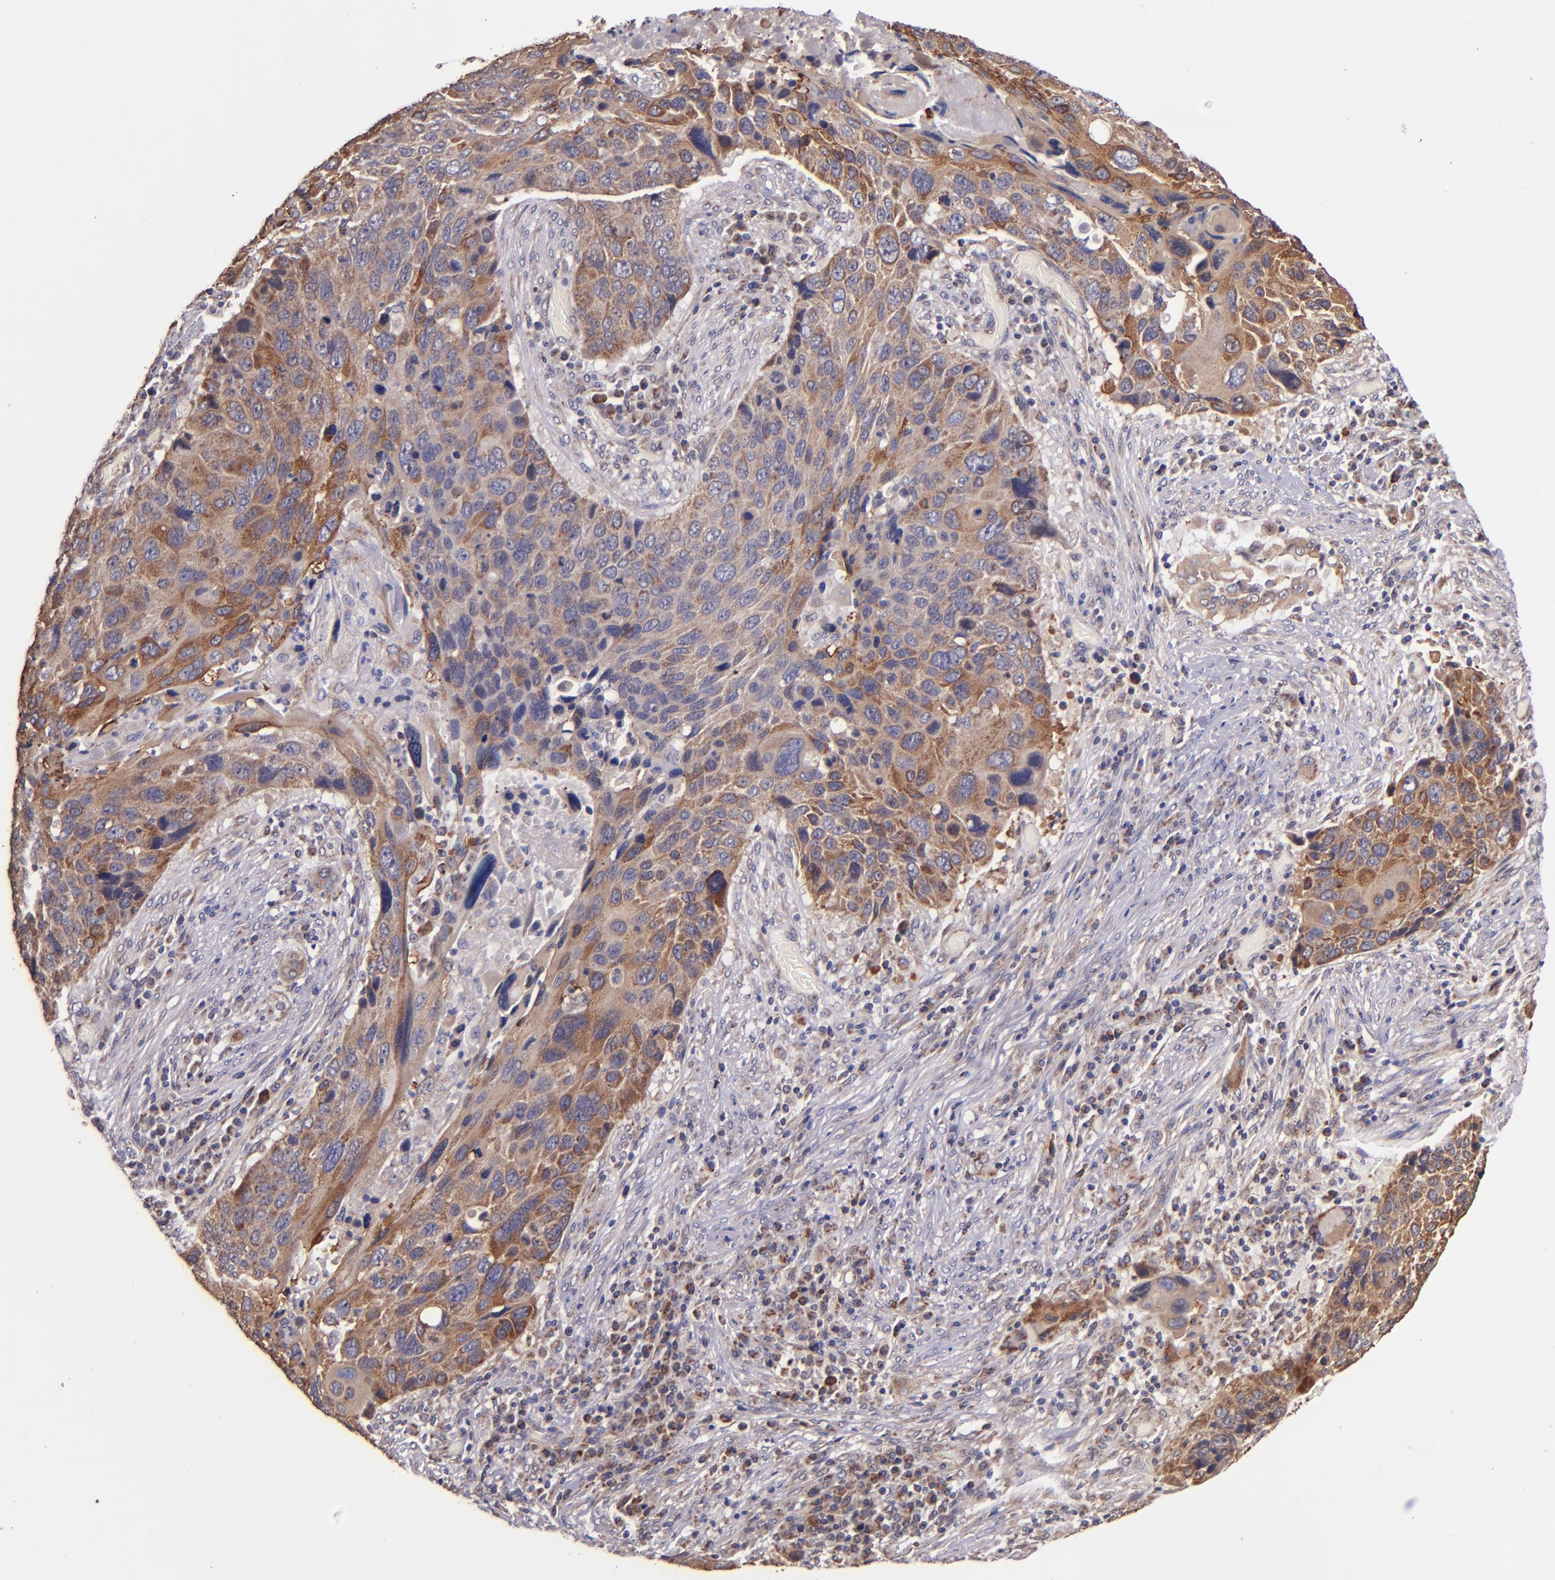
{"staining": {"intensity": "moderate", "quantity": ">75%", "location": "cytoplasmic/membranous"}, "tissue": "lung cancer", "cell_type": "Tumor cells", "image_type": "cancer", "snomed": [{"axis": "morphology", "description": "Squamous cell carcinoma, NOS"}, {"axis": "topography", "description": "Lung"}], "caption": "Immunohistochemistry micrograph of human lung squamous cell carcinoma stained for a protein (brown), which exhibits medium levels of moderate cytoplasmic/membranous positivity in approximately >75% of tumor cells.", "gene": "SHC1", "patient": {"sex": "male", "age": 68}}